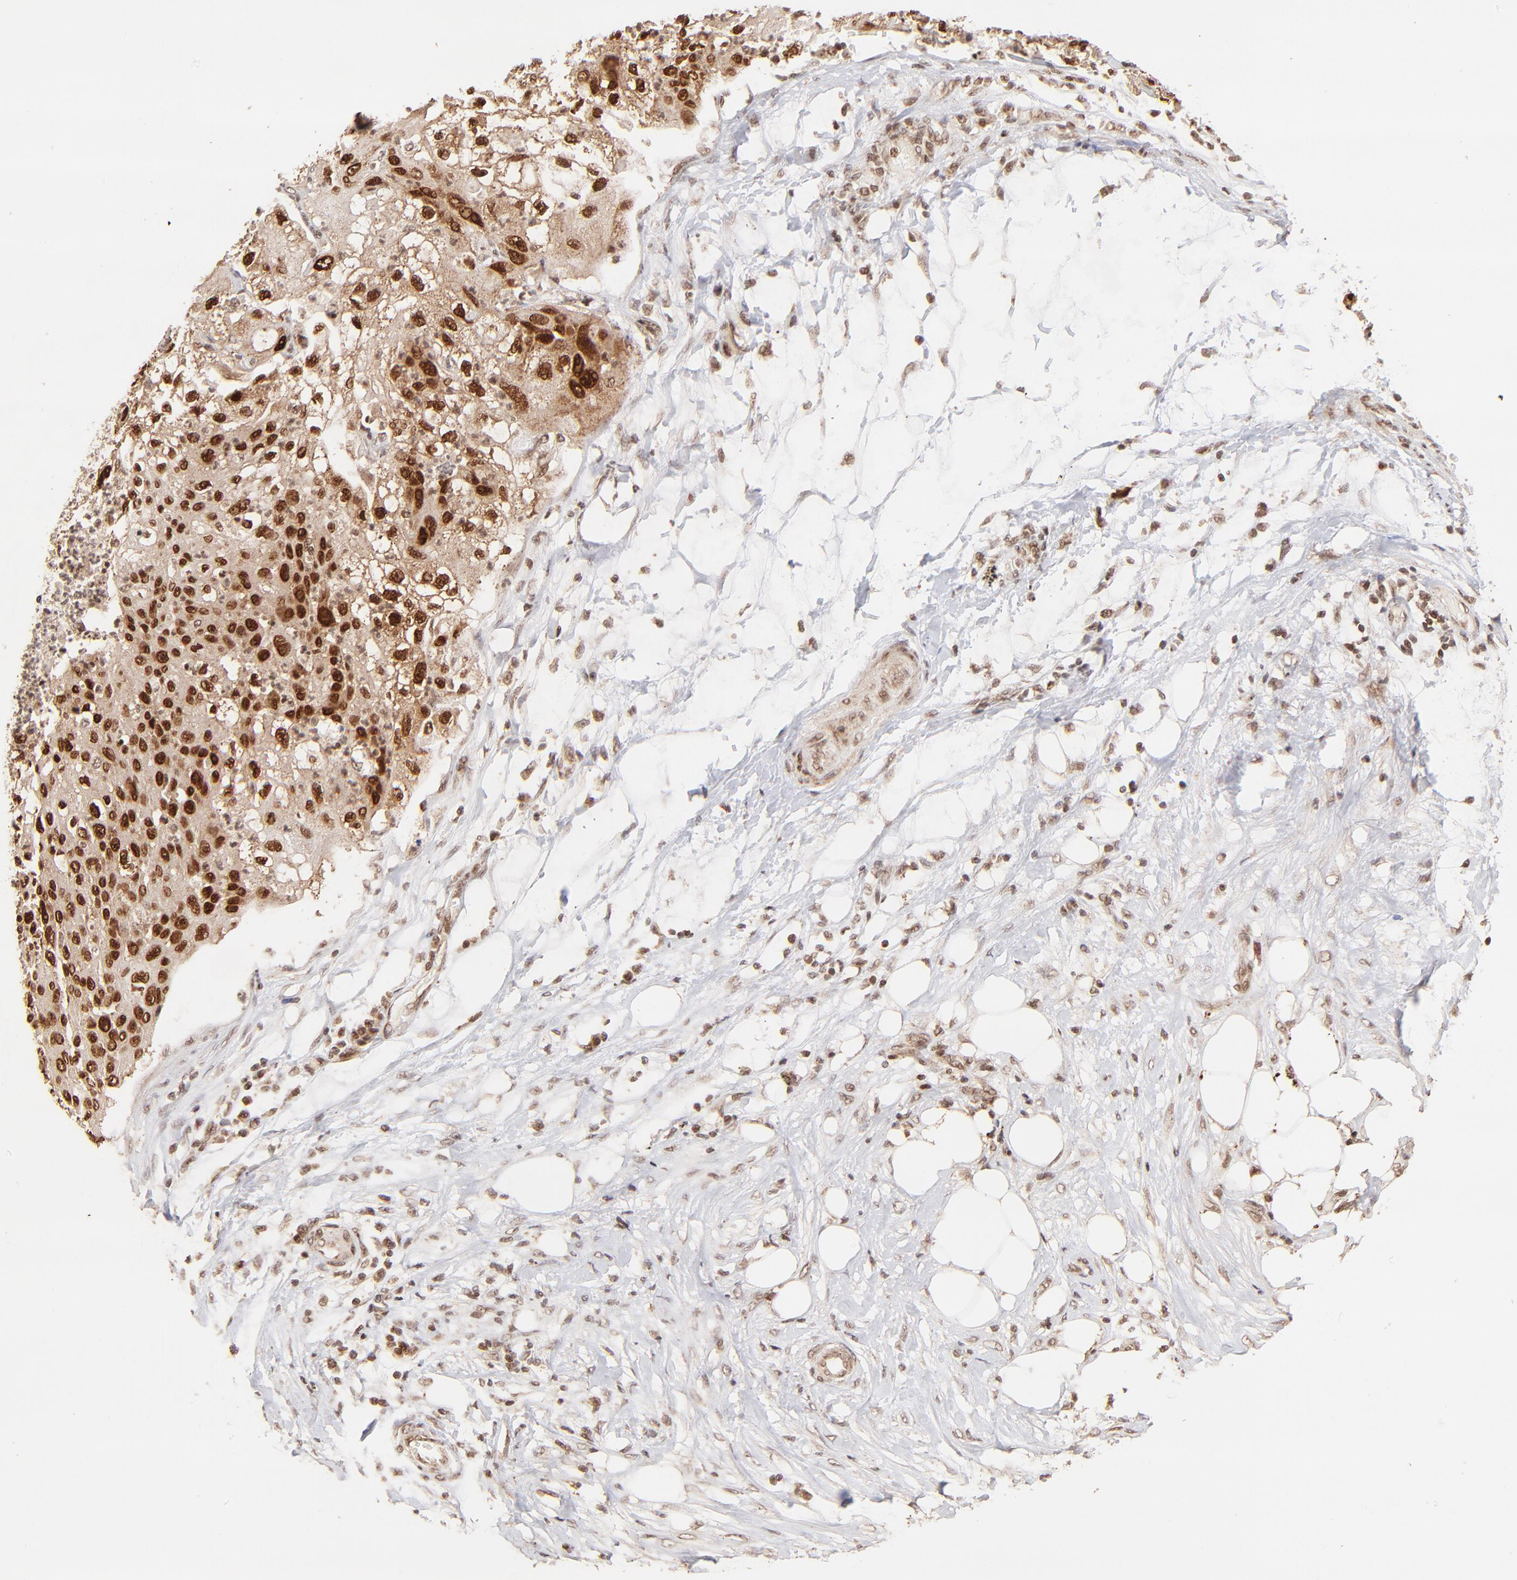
{"staining": {"intensity": "strong", "quantity": ">75%", "location": "cytoplasmic/membranous,nuclear"}, "tissue": "lung cancer", "cell_type": "Tumor cells", "image_type": "cancer", "snomed": [{"axis": "morphology", "description": "Inflammation, NOS"}, {"axis": "morphology", "description": "Squamous cell carcinoma, NOS"}, {"axis": "topography", "description": "Lymph node"}, {"axis": "topography", "description": "Soft tissue"}, {"axis": "topography", "description": "Lung"}], "caption": "Strong cytoplasmic/membranous and nuclear expression for a protein is present in about >75% of tumor cells of lung cancer using IHC.", "gene": "MED15", "patient": {"sex": "male", "age": 66}}